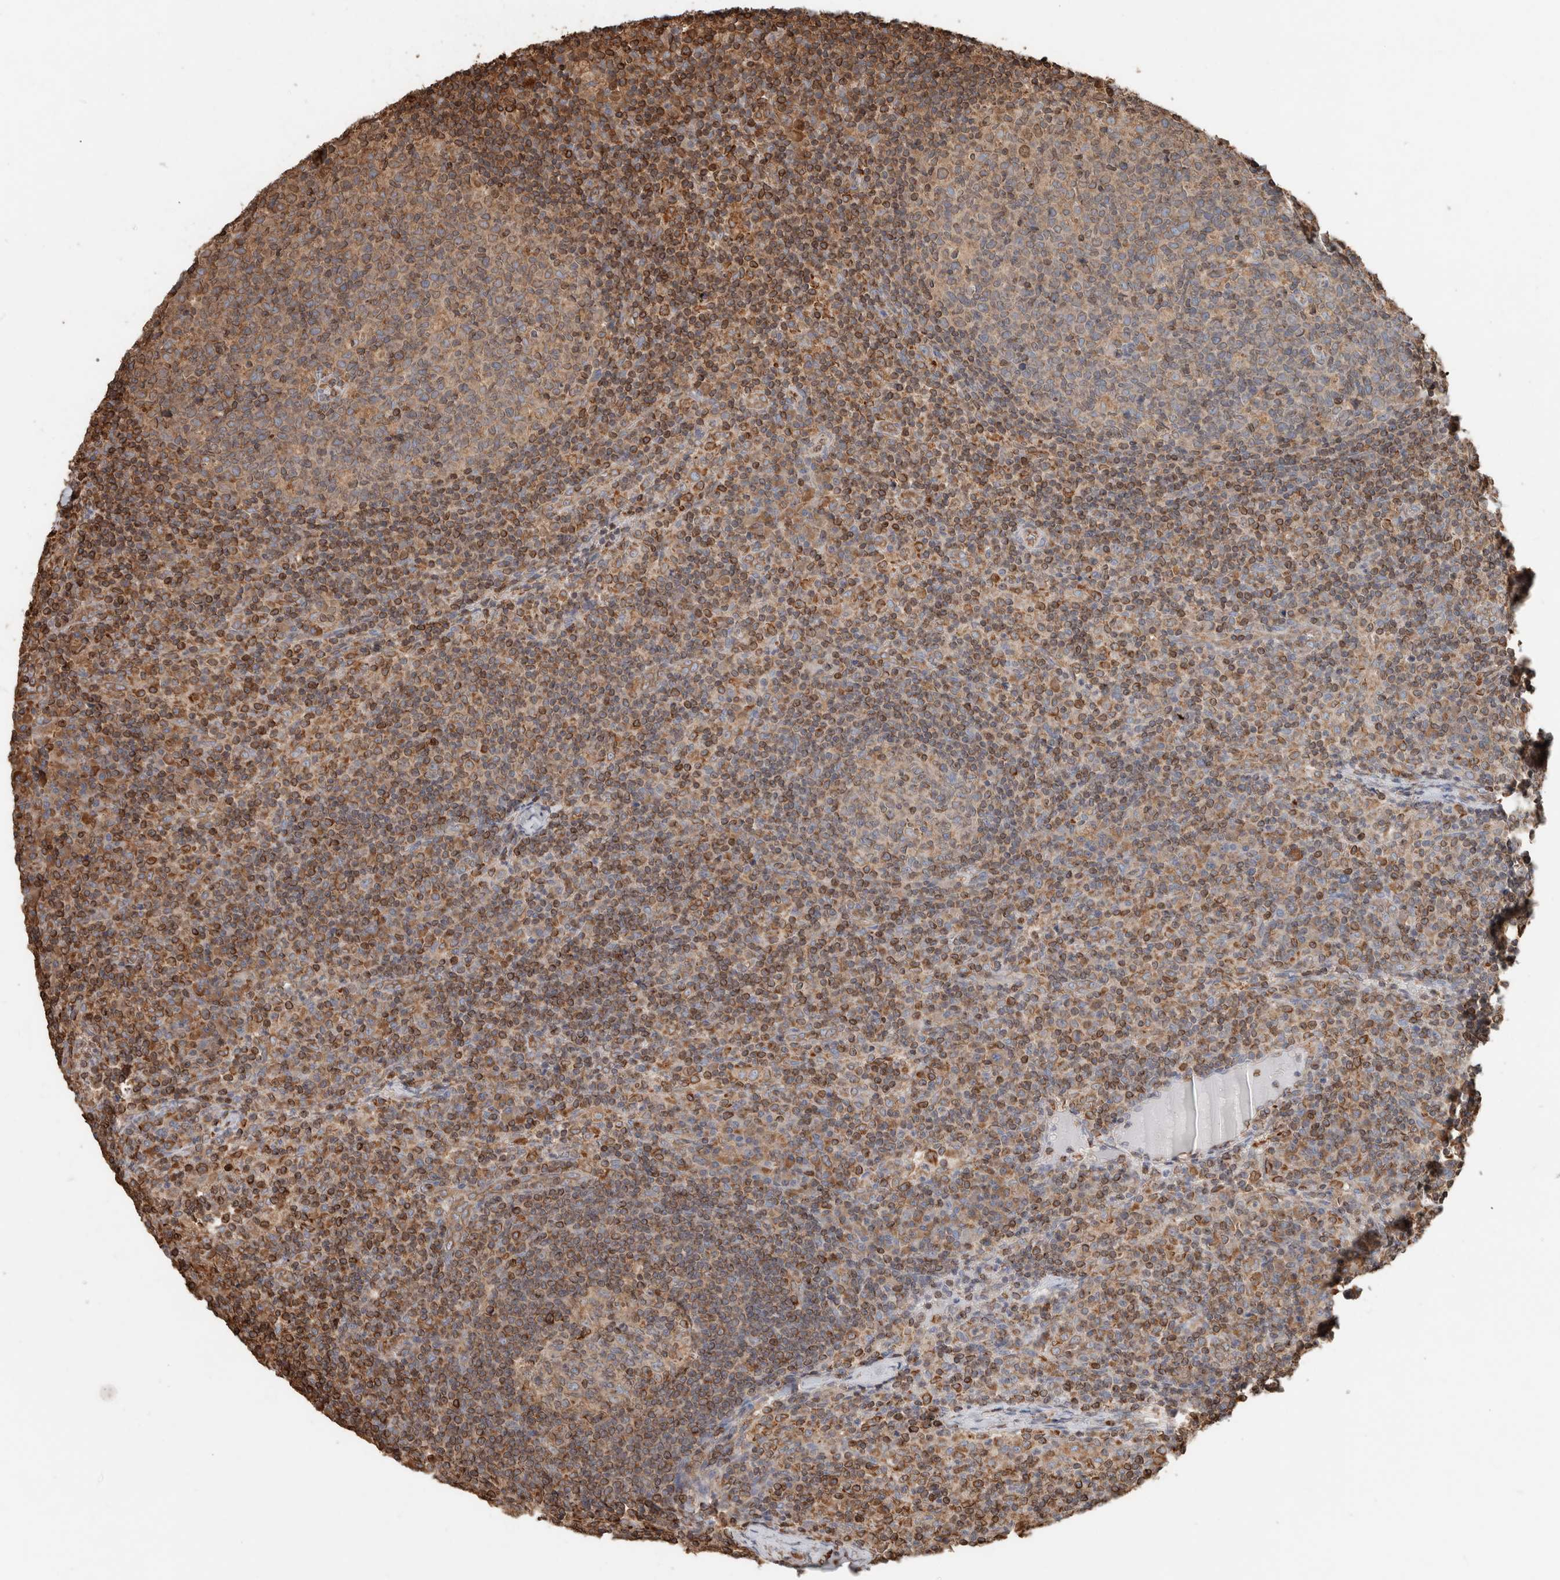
{"staining": {"intensity": "moderate", "quantity": "<25%", "location": "cytoplasmic/membranous"}, "tissue": "lymph node", "cell_type": "Germinal center cells", "image_type": "normal", "snomed": [{"axis": "morphology", "description": "Normal tissue, NOS"}, {"axis": "morphology", "description": "Inflammation, NOS"}, {"axis": "topography", "description": "Lymph node"}], "caption": "A low amount of moderate cytoplasmic/membranous staining is present in approximately <25% of germinal center cells in normal lymph node.", "gene": "ERAP2", "patient": {"sex": "male", "age": 55}}